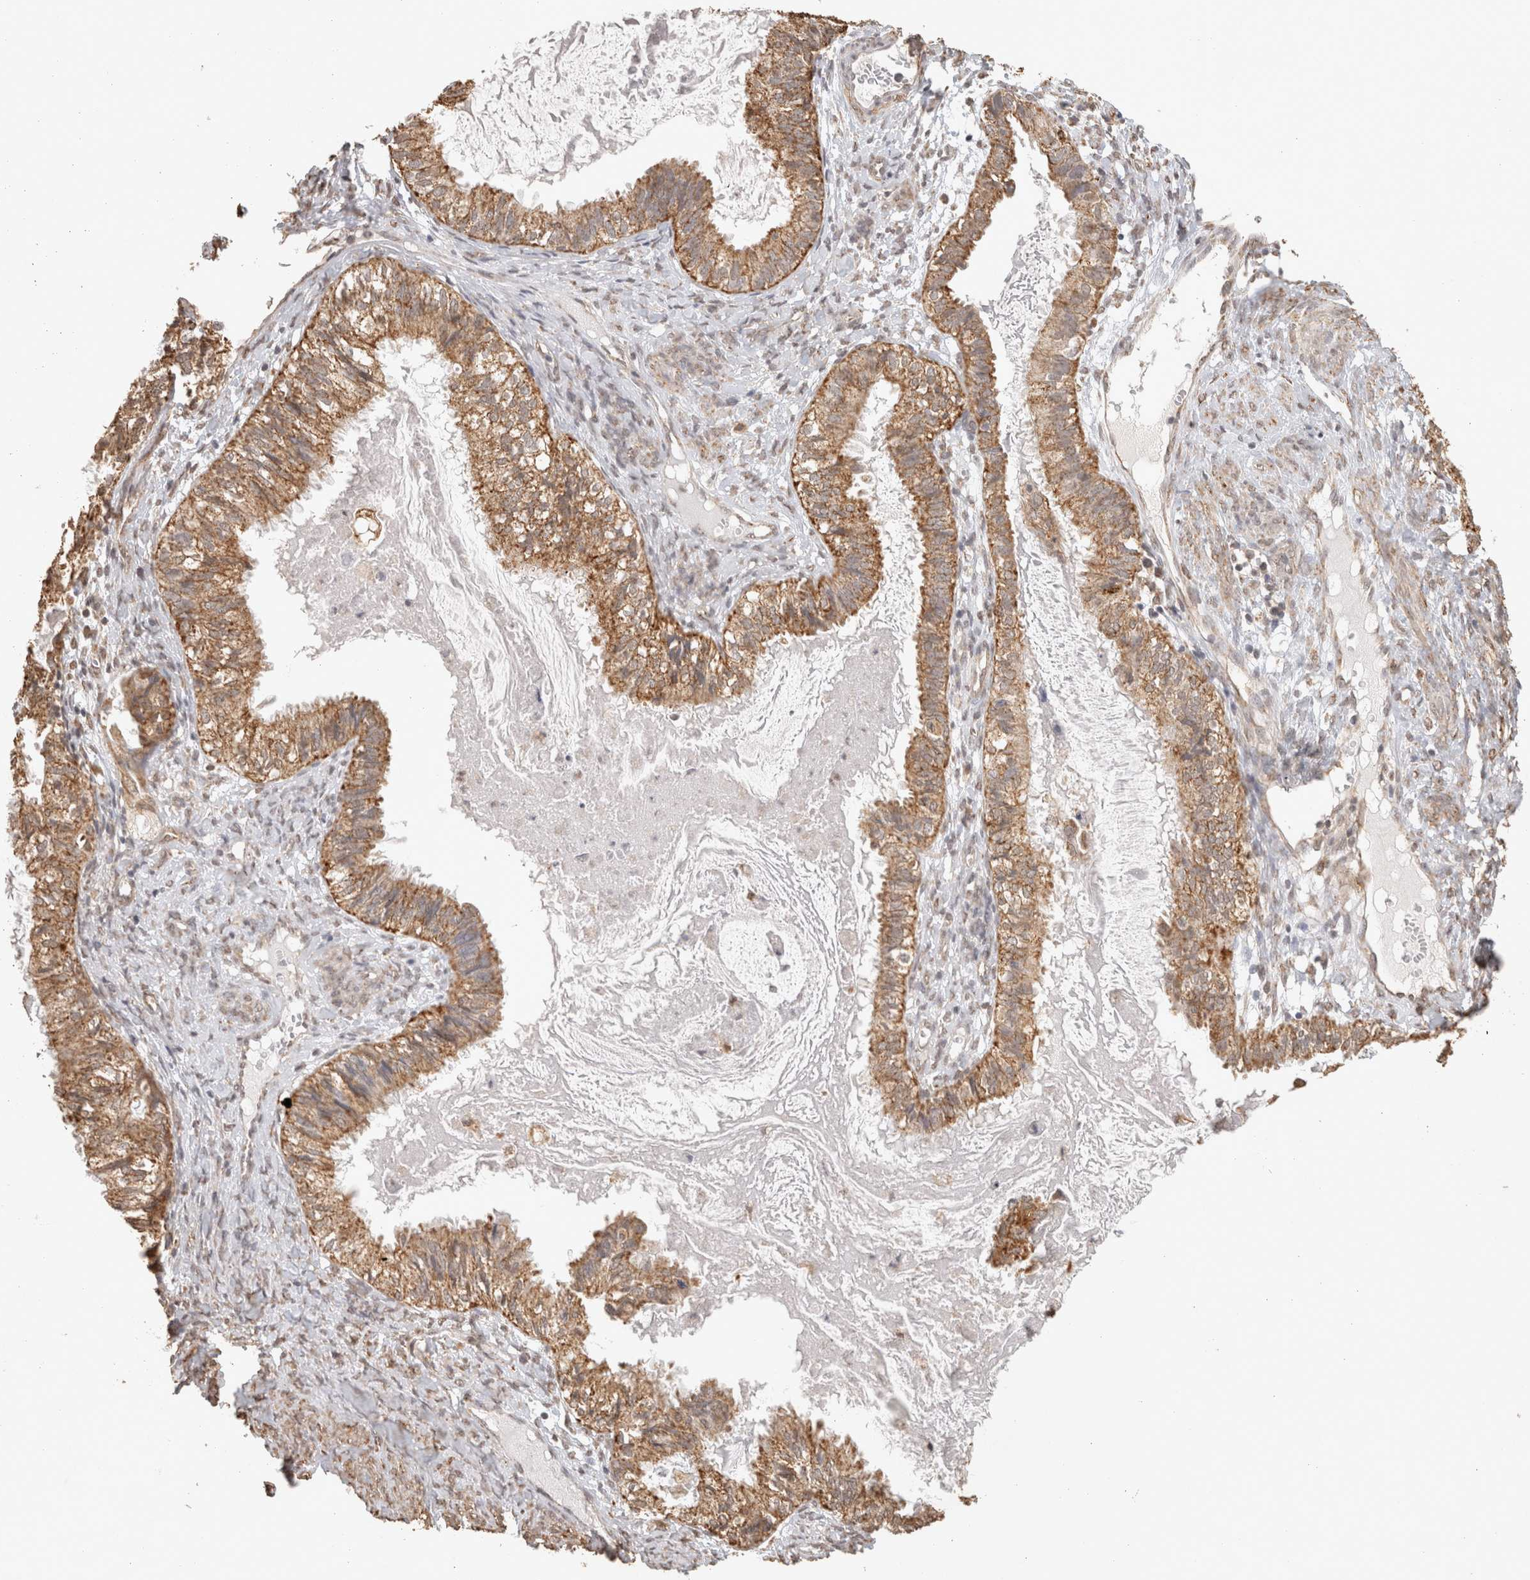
{"staining": {"intensity": "moderate", "quantity": ">75%", "location": "cytoplasmic/membranous"}, "tissue": "cervical cancer", "cell_type": "Tumor cells", "image_type": "cancer", "snomed": [{"axis": "morphology", "description": "Normal tissue, NOS"}, {"axis": "morphology", "description": "Adenocarcinoma, NOS"}, {"axis": "topography", "description": "Cervix"}, {"axis": "topography", "description": "Endometrium"}], "caption": "This is a histology image of immunohistochemistry (IHC) staining of cervical cancer (adenocarcinoma), which shows moderate positivity in the cytoplasmic/membranous of tumor cells.", "gene": "BNIP3L", "patient": {"sex": "female", "age": 86}}